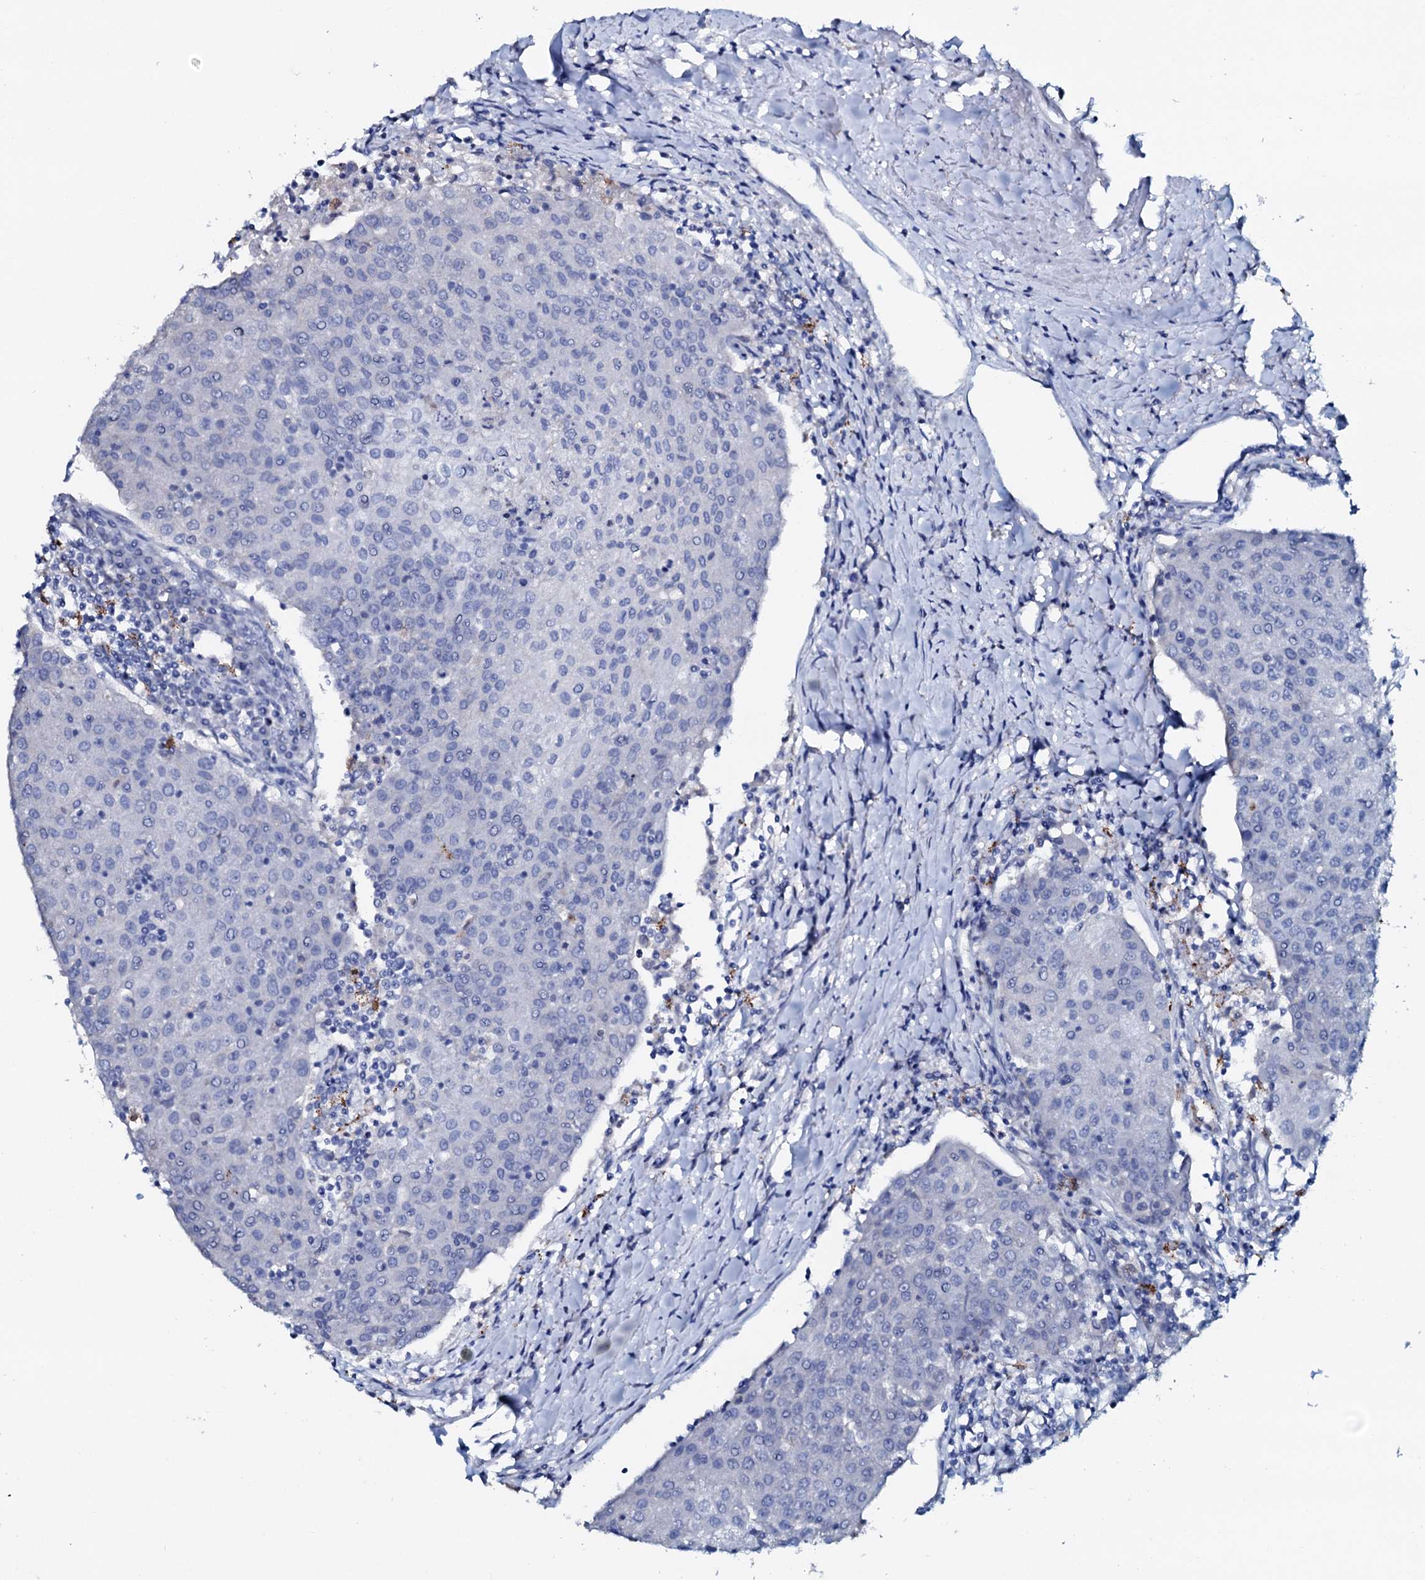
{"staining": {"intensity": "negative", "quantity": "none", "location": "none"}, "tissue": "urothelial cancer", "cell_type": "Tumor cells", "image_type": "cancer", "snomed": [{"axis": "morphology", "description": "Urothelial carcinoma, High grade"}, {"axis": "topography", "description": "Urinary bladder"}], "caption": "Tumor cells show no significant protein positivity in high-grade urothelial carcinoma.", "gene": "AMER2", "patient": {"sex": "female", "age": 85}}